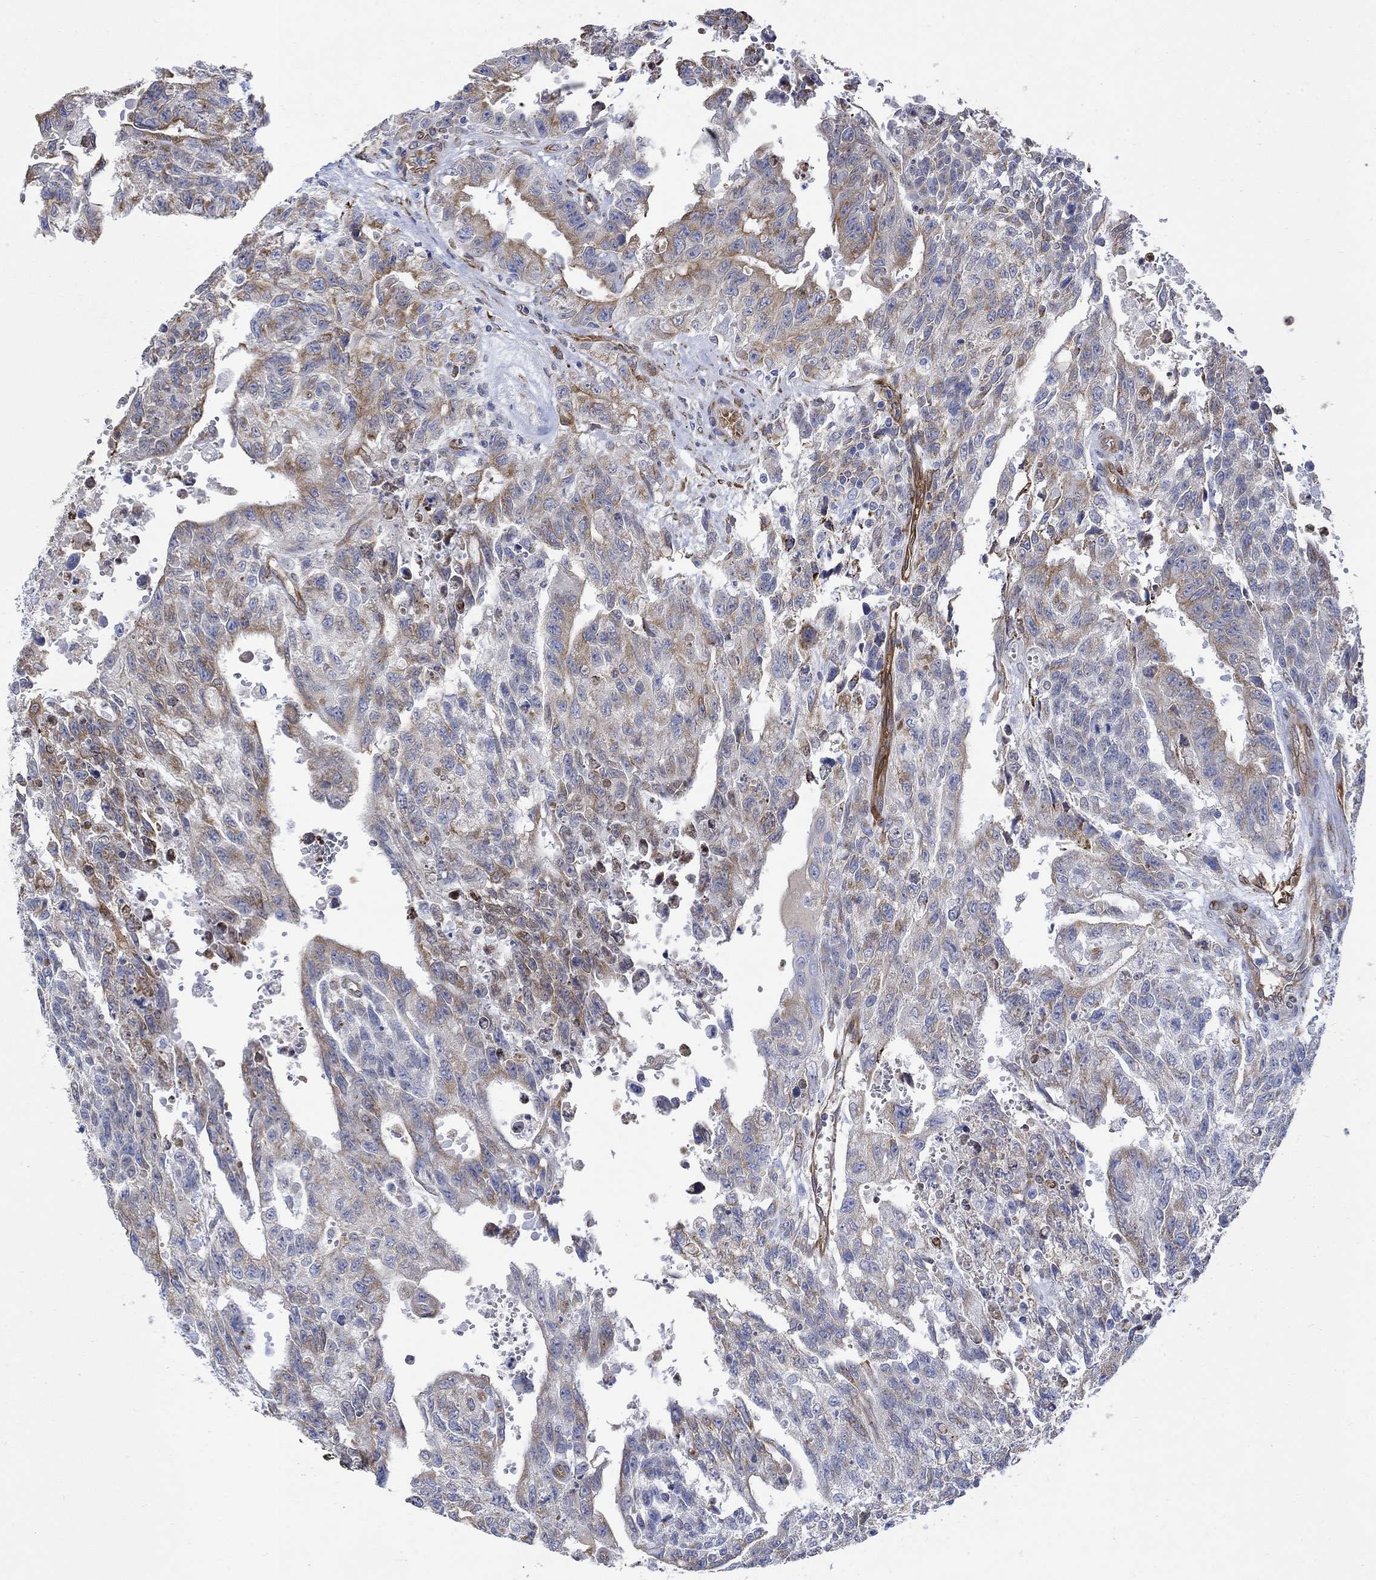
{"staining": {"intensity": "moderate", "quantity": "25%-75%", "location": "cytoplasmic/membranous"}, "tissue": "testis cancer", "cell_type": "Tumor cells", "image_type": "cancer", "snomed": [{"axis": "morphology", "description": "Carcinoma, Embryonal, NOS"}, {"axis": "topography", "description": "Testis"}], "caption": "DAB (3,3'-diaminobenzidine) immunohistochemical staining of human testis embryonal carcinoma displays moderate cytoplasmic/membranous protein staining in approximately 25%-75% of tumor cells. (IHC, brightfield microscopy, high magnification).", "gene": "TGM2", "patient": {"sex": "male", "age": 24}}